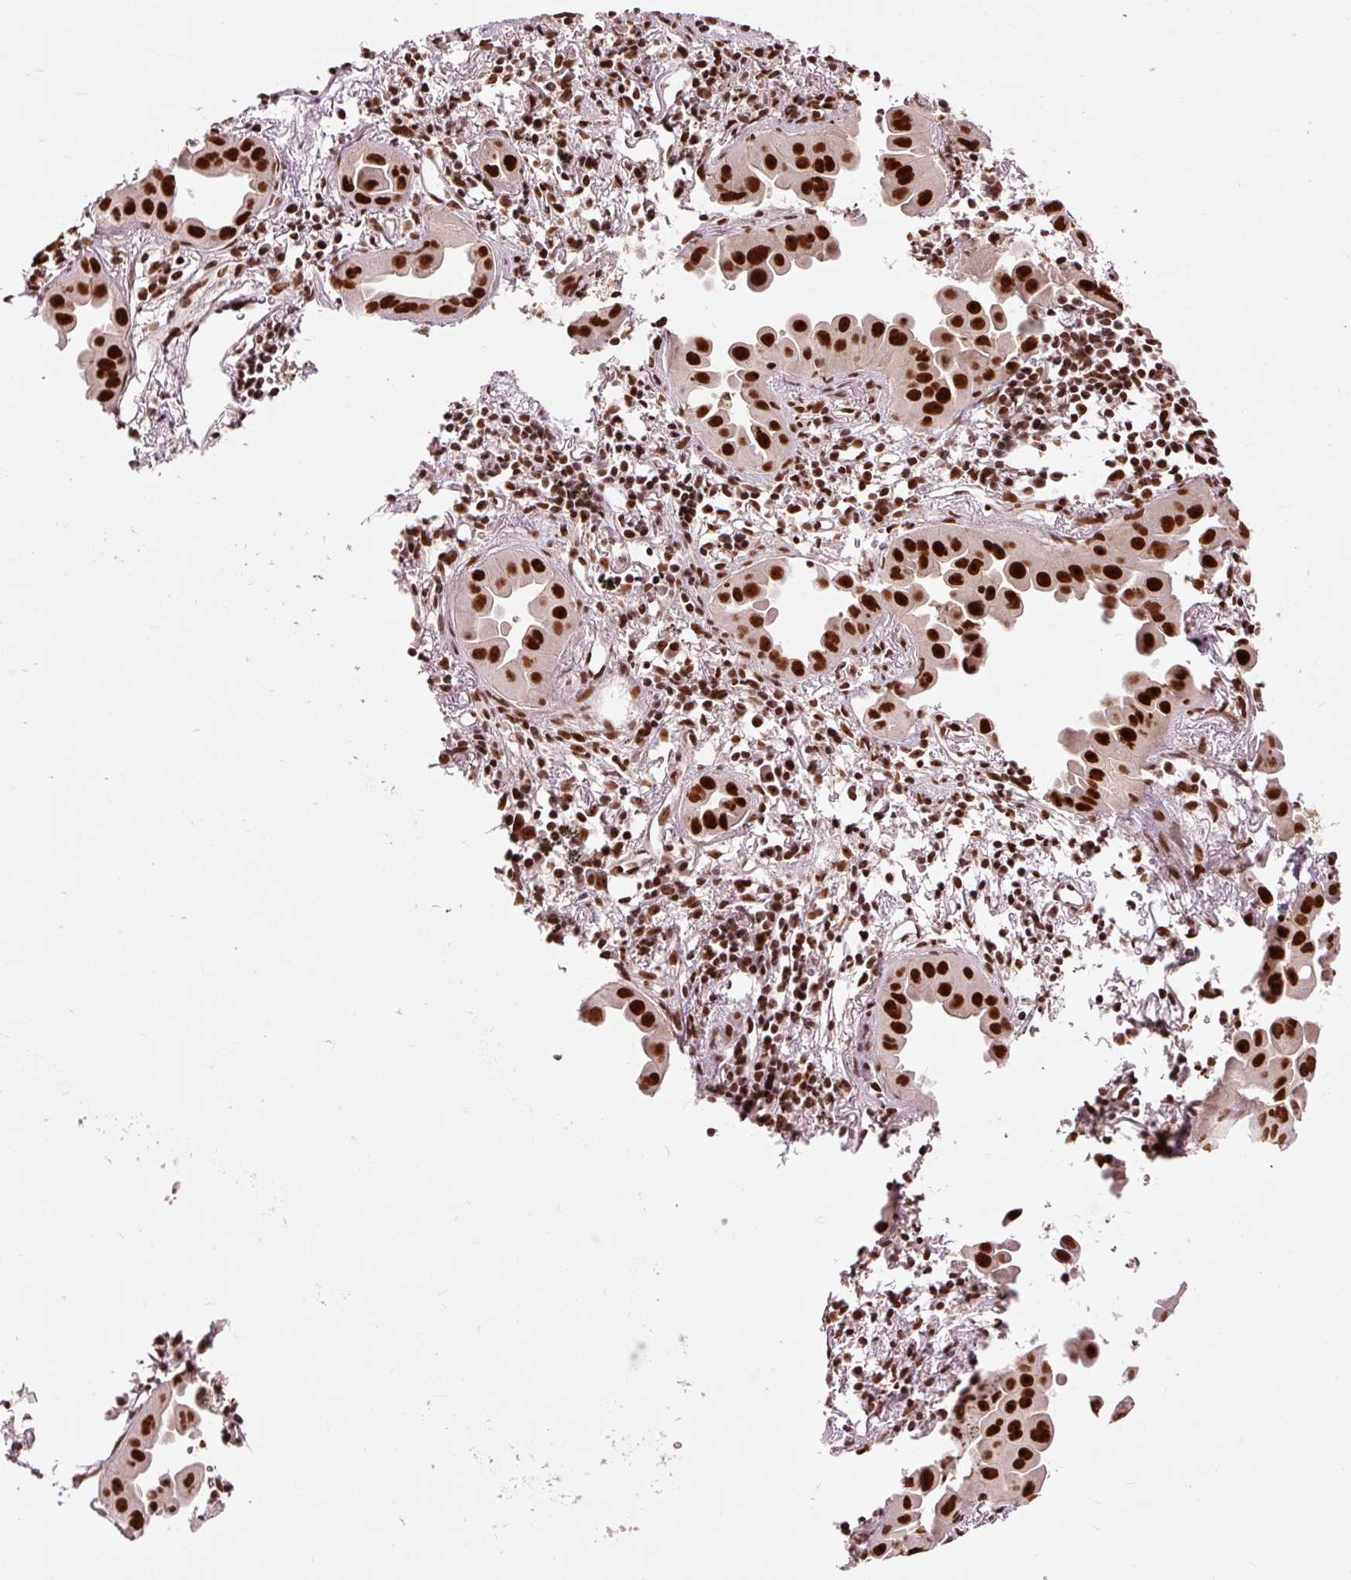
{"staining": {"intensity": "strong", "quantity": ">75%", "location": "nuclear"}, "tissue": "lung cancer", "cell_type": "Tumor cells", "image_type": "cancer", "snomed": [{"axis": "morphology", "description": "Adenocarcinoma, NOS"}, {"axis": "topography", "description": "Lung"}], "caption": "Lung cancer stained for a protein (brown) reveals strong nuclear positive expression in approximately >75% of tumor cells.", "gene": "ZBTB44", "patient": {"sex": "male", "age": 68}}